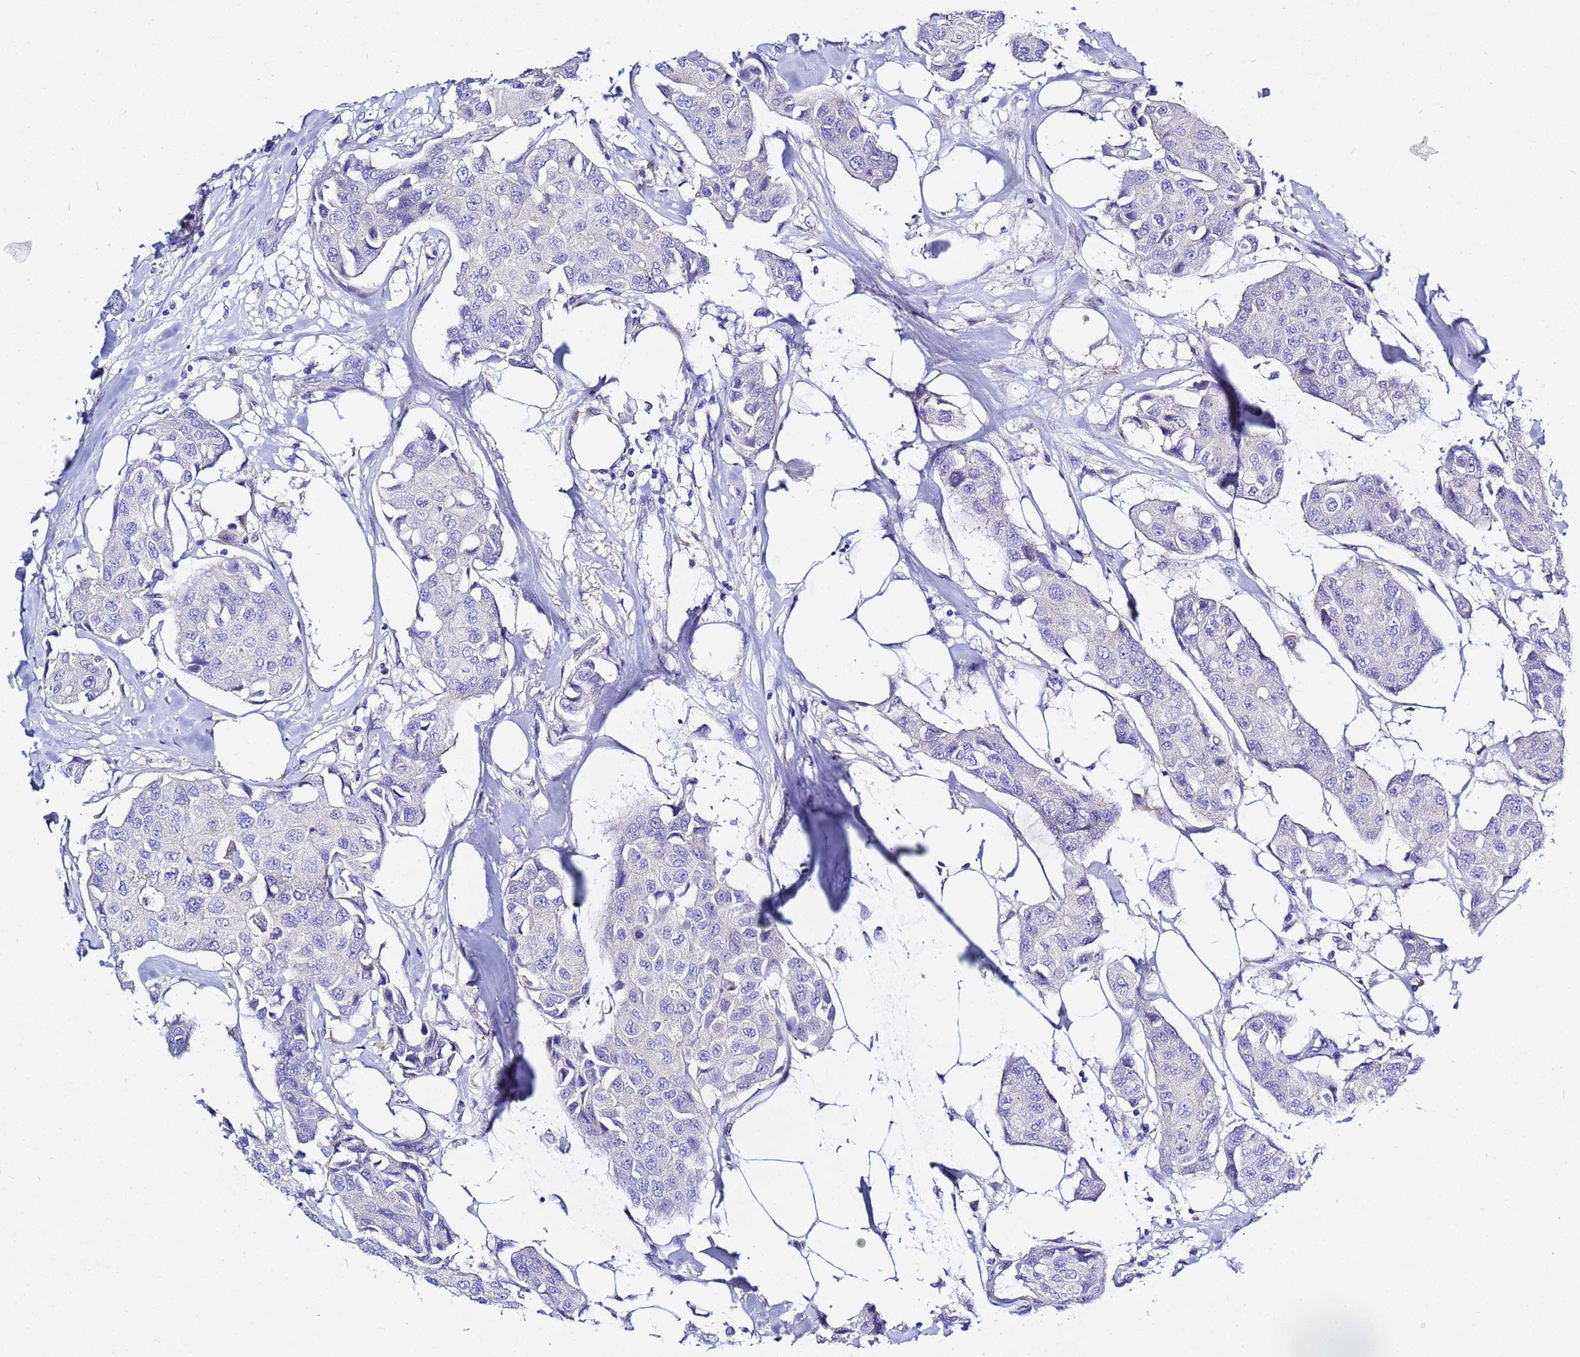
{"staining": {"intensity": "negative", "quantity": "none", "location": "none"}, "tissue": "breast cancer", "cell_type": "Tumor cells", "image_type": "cancer", "snomed": [{"axis": "morphology", "description": "Duct carcinoma"}, {"axis": "topography", "description": "Breast"}], "caption": "Breast infiltrating ductal carcinoma stained for a protein using immunohistochemistry exhibits no staining tumor cells.", "gene": "USP18", "patient": {"sex": "female", "age": 80}}